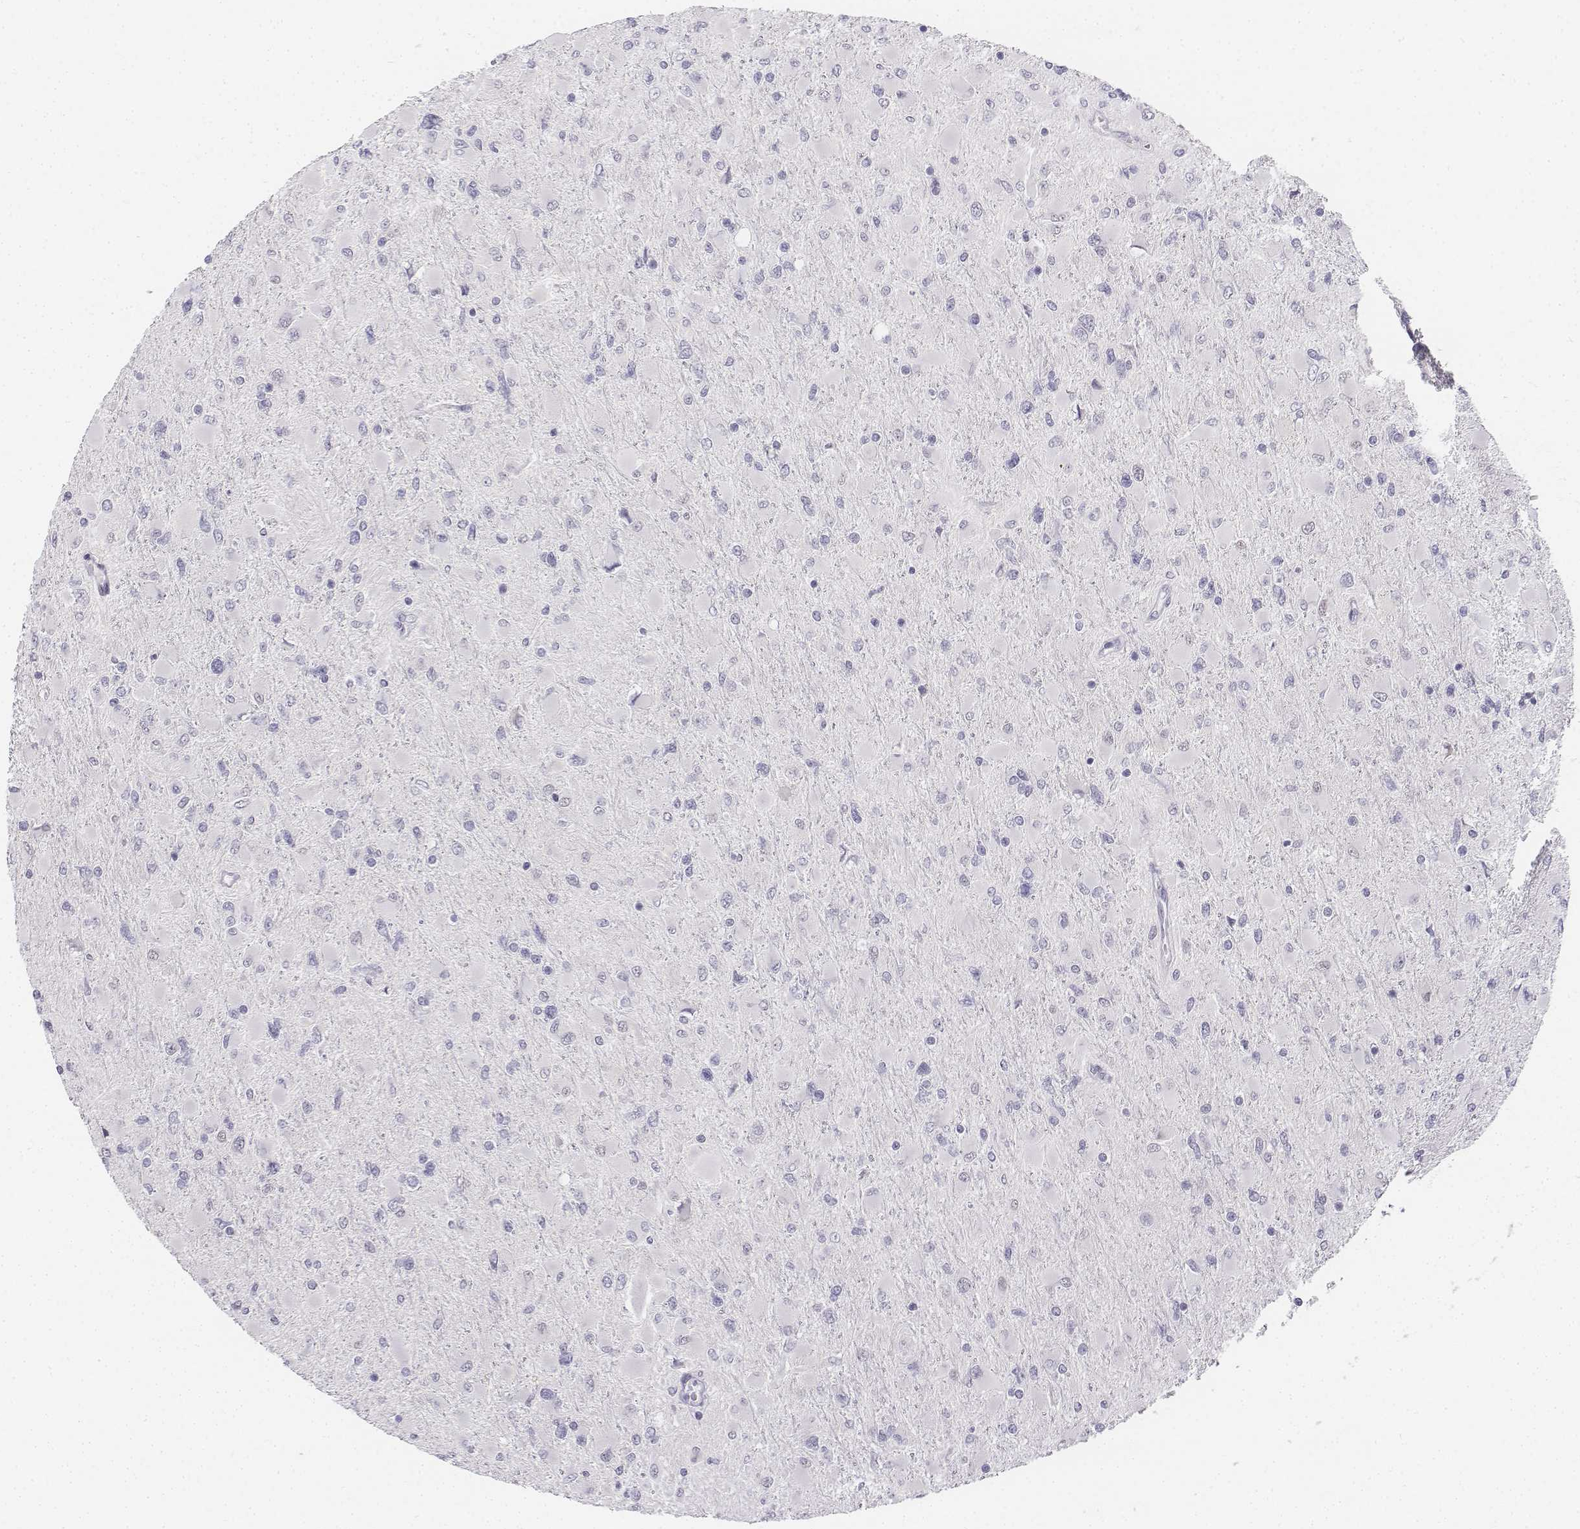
{"staining": {"intensity": "negative", "quantity": "none", "location": "none"}, "tissue": "glioma", "cell_type": "Tumor cells", "image_type": "cancer", "snomed": [{"axis": "morphology", "description": "Glioma, malignant, High grade"}, {"axis": "topography", "description": "Cerebral cortex"}], "caption": "A histopathology image of high-grade glioma (malignant) stained for a protein reveals no brown staining in tumor cells.", "gene": "UCN2", "patient": {"sex": "female", "age": 36}}